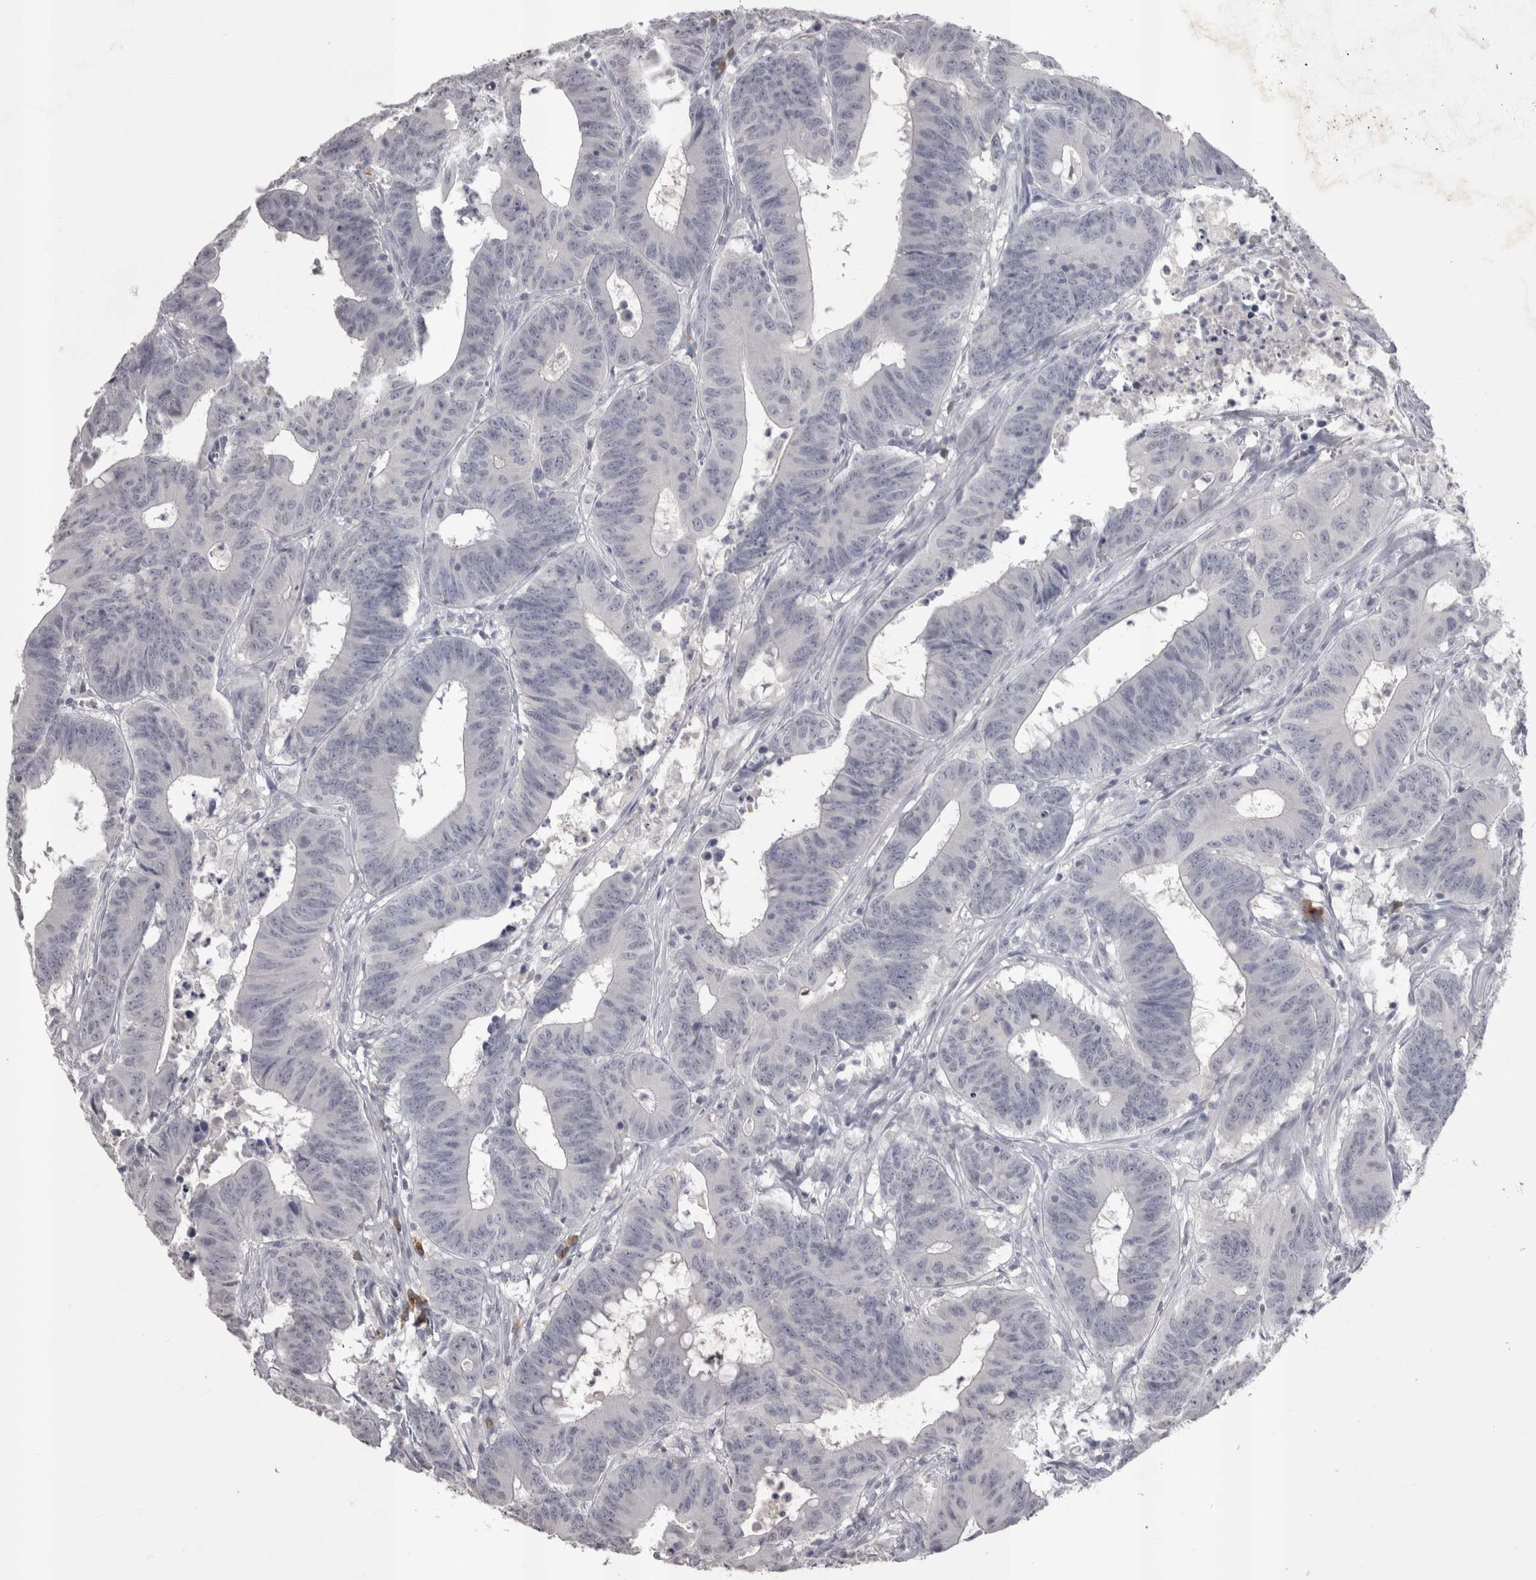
{"staining": {"intensity": "negative", "quantity": "none", "location": "none"}, "tissue": "colorectal cancer", "cell_type": "Tumor cells", "image_type": "cancer", "snomed": [{"axis": "morphology", "description": "Adenocarcinoma, NOS"}, {"axis": "topography", "description": "Colon"}], "caption": "Tumor cells are negative for brown protein staining in colorectal cancer (adenocarcinoma).", "gene": "LAX1", "patient": {"sex": "male", "age": 45}}